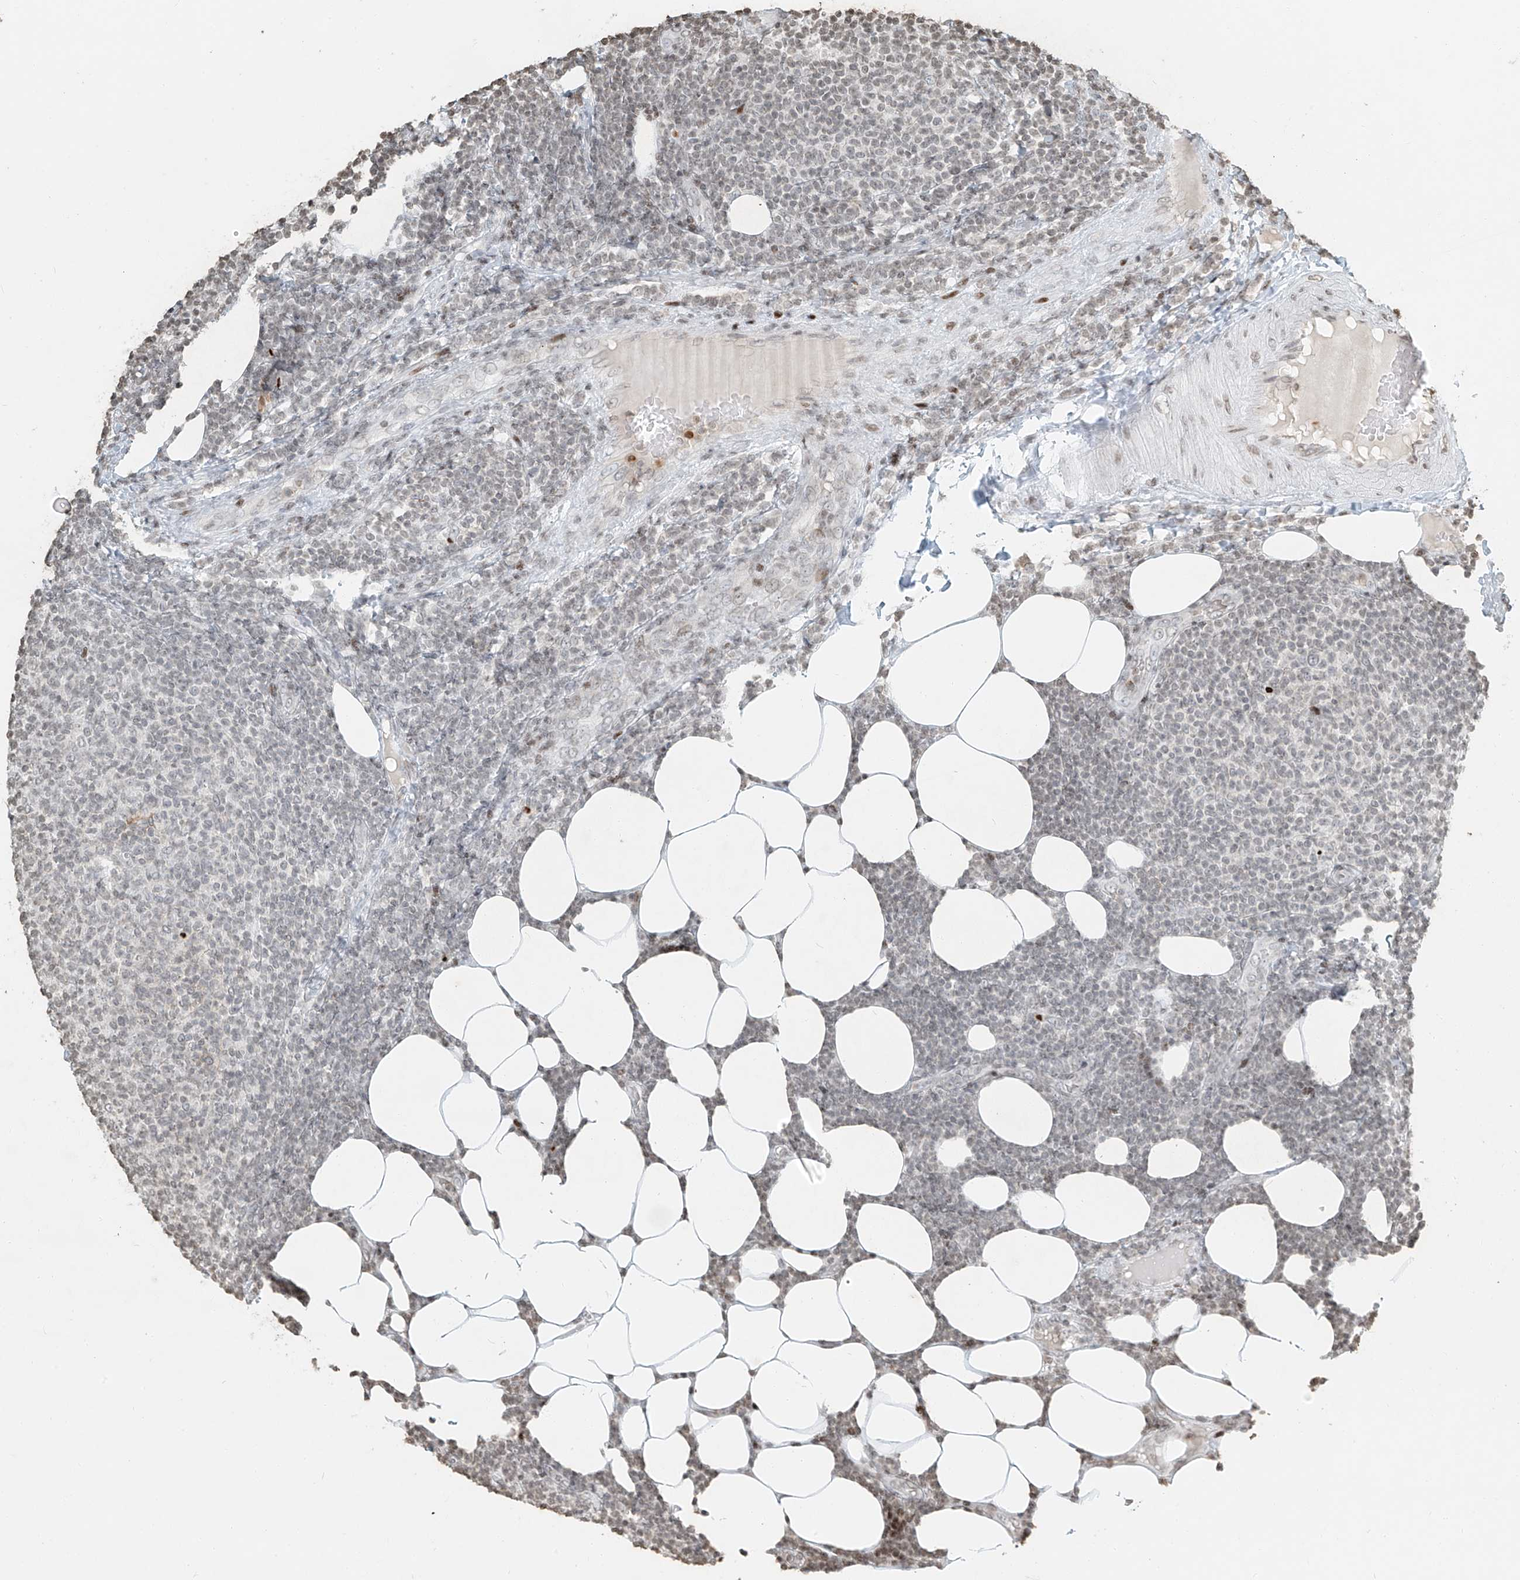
{"staining": {"intensity": "weak", "quantity": "<25%", "location": "nuclear"}, "tissue": "lymphoma", "cell_type": "Tumor cells", "image_type": "cancer", "snomed": [{"axis": "morphology", "description": "Malignant lymphoma, non-Hodgkin's type, Low grade"}, {"axis": "topography", "description": "Lymph node"}], "caption": "Immunohistochemical staining of human lymphoma displays no significant expression in tumor cells. (DAB (3,3'-diaminobenzidine) IHC with hematoxylin counter stain).", "gene": "C17orf58", "patient": {"sex": "male", "age": 66}}